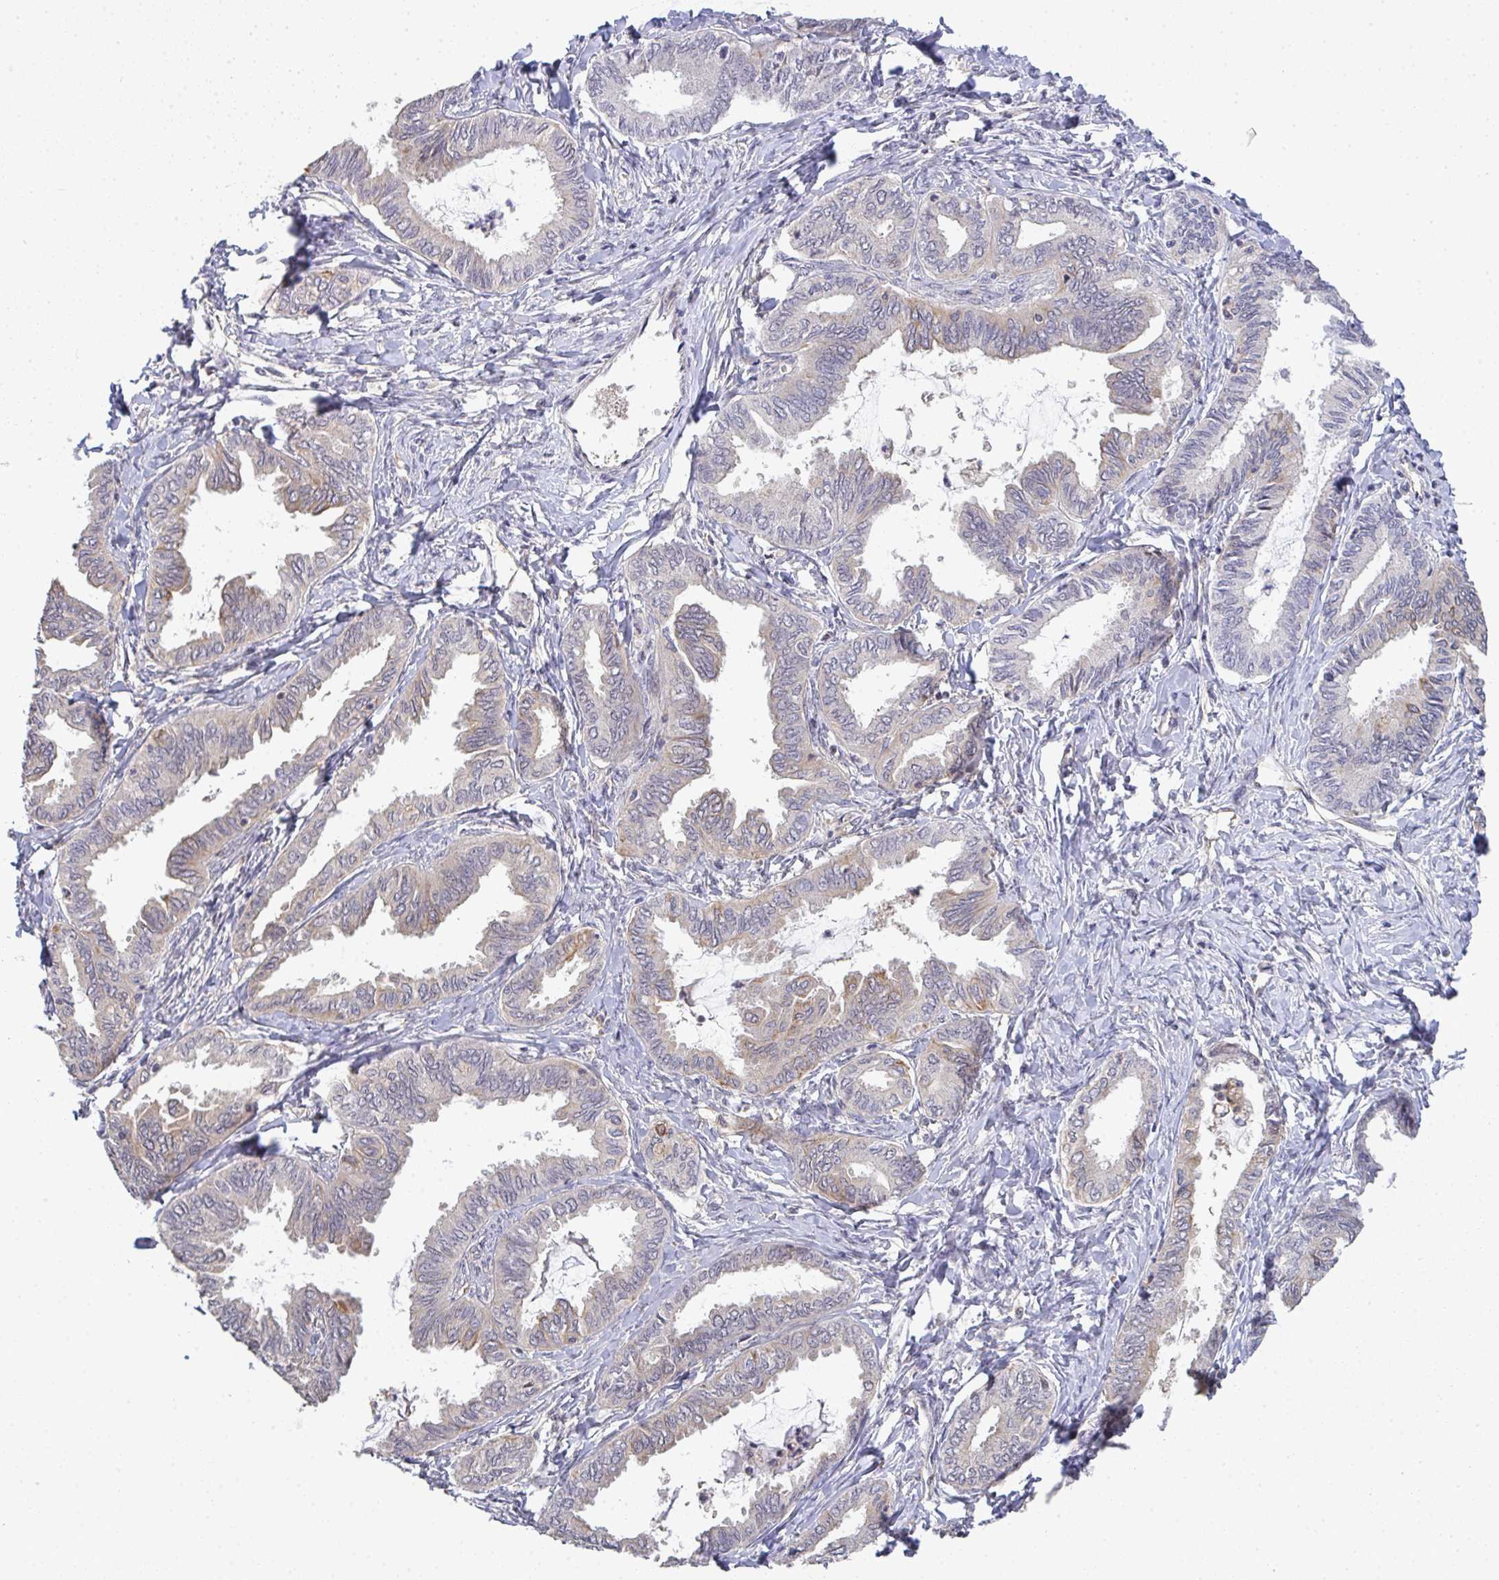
{"staining": {"intensity": "weak", "quantity": "<25%", "location": "cytoplasmic/membranous"}, "tissue": "ovarian cancer", "cell_type": "Tumor cells", "image_type": "cancer", "snomed": [{"axis": "morphology", "description": "Carcinoma, endometroid"}, {"axis": "topography", "description": "Ovary"}], "caption": "Human ovarian cancer (endometroid carcinoma) stained for a protein using immunohistochemistry (IHC) shows no expression in tumor cells.", "gene": "EEF1AKMT1", "patient": {"sex": "female", "age": 70}}